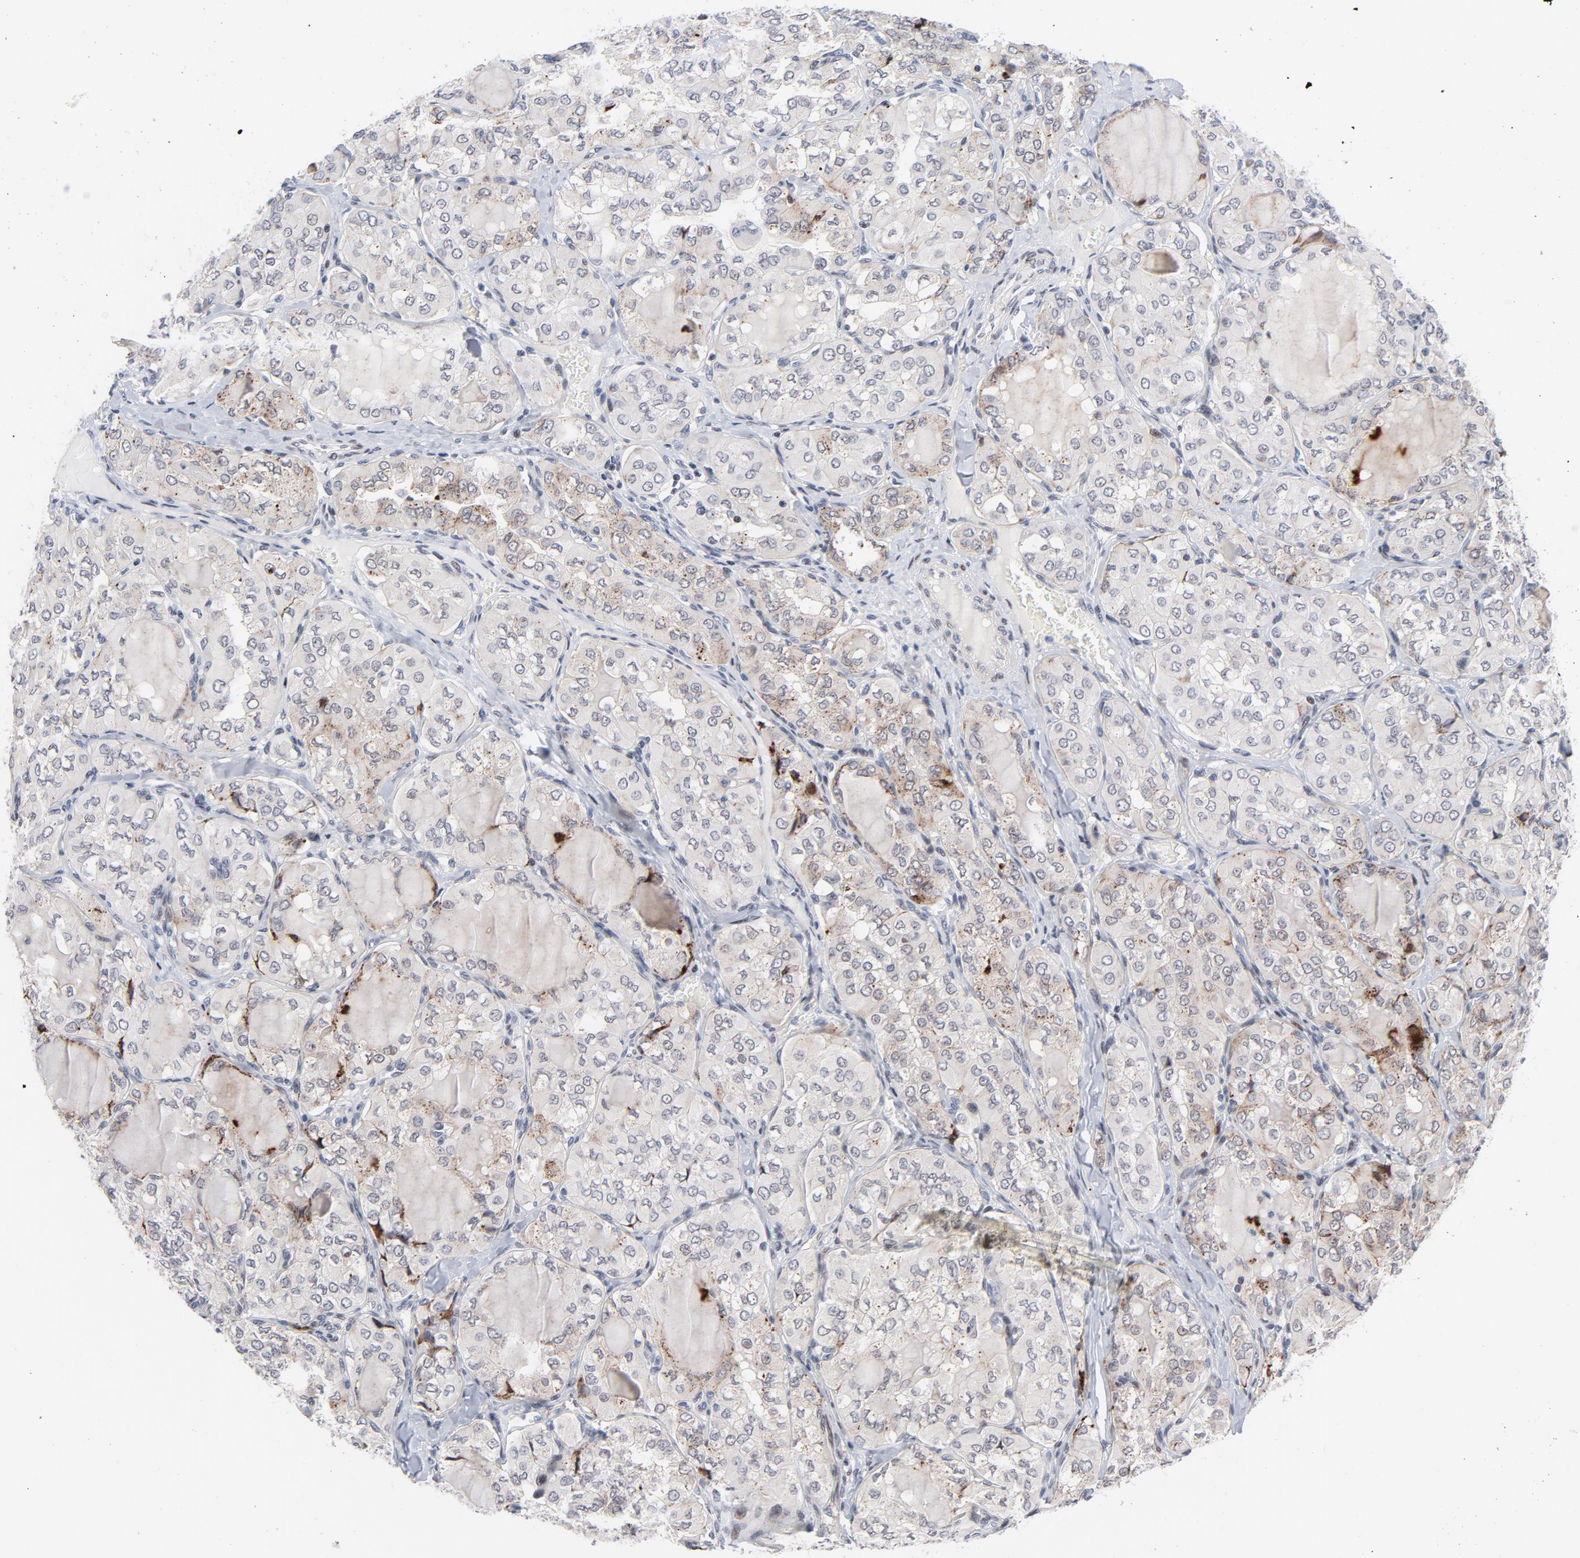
{"staining": {"intensity": "weak", "quantity": "<25%", "location": "cytoplasmic/membranous"}, "tissue": "thyroid cancer", "cell_type": "Tumor cells", "image_type": "cancer", "snomed": [{"axis": "morphology", "description": "Papillary adenocarcinoma, NOS"}, {"axis": "topography", "description": "Thyroid gland"}], "caption": "Immunohistochemistry photomicrograph of thyroid cancer (papillary adenocarcinoma) stained for a protein (brown), which exhibits no positivity in tumor cells. Brightfield microscopy of immunohistochemistry stained with DAB (brown) and hematoxylin (blue), captured at high magnification.", "gene": "NFIC", "patient": {"sex": "male", "age": 20}}